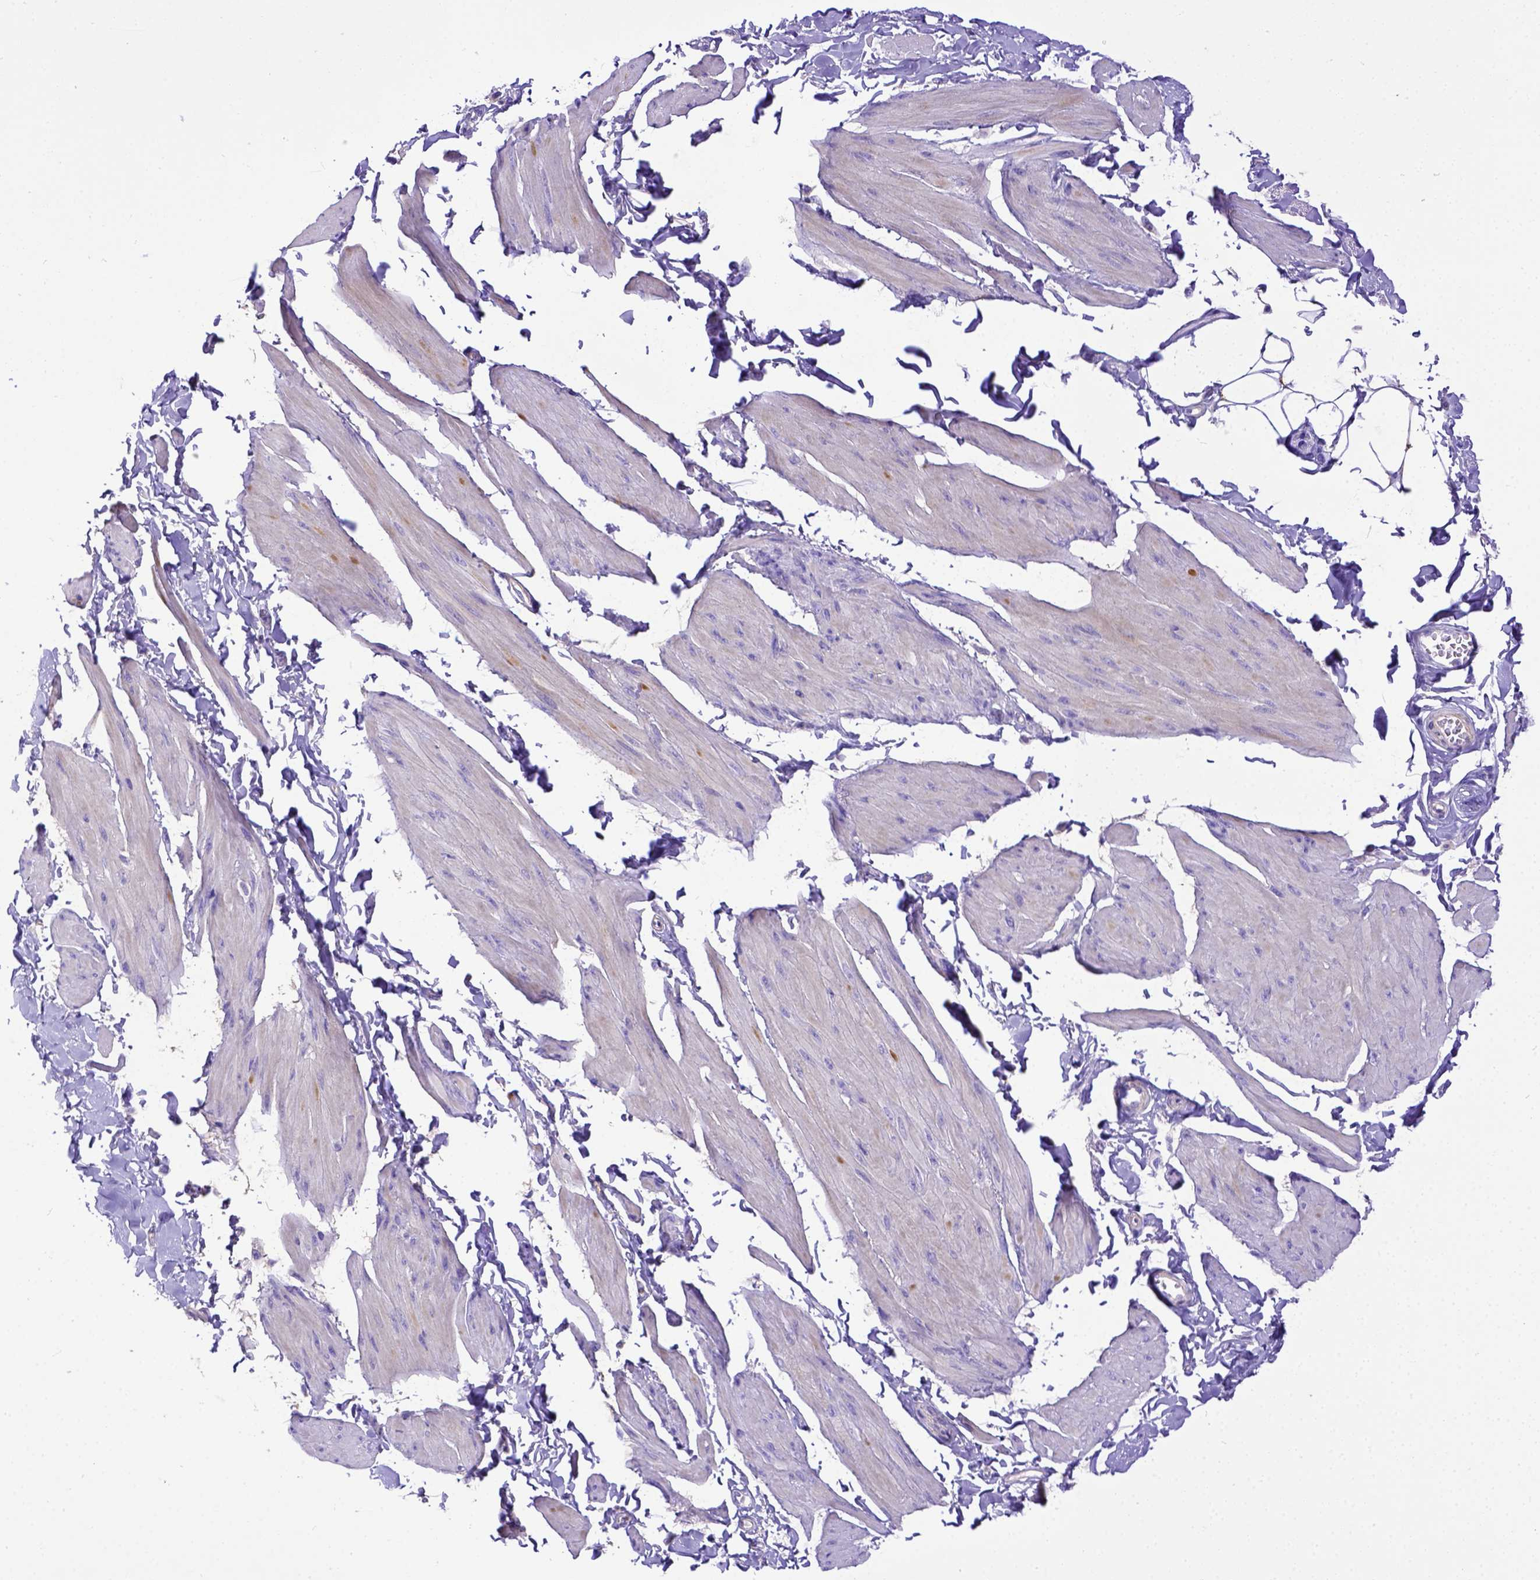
{"staining": {"intensity": "negative", "quantity": "none", "location": "none"}, "tissue": "smooth muscle", "cell_type": "Smooth muscle cells", "image_type": "normal", "snomed": [{"axis": "morphology", "description": "Normal tissue, NOS"}, {"axis": "topography", "description": "Adipose tissue"}, {"axis": "topography", "description": "Smooth muscle"}, {"axis": "topography", "description": "Peripheral nerve tissue"}], "caption": "DAB immunohistochemical staining of benign smooth muscle exhibits no significant expression in smooth muscle cells. (DAB (3,3'-diaminobenzidine) immunohistochemistry (IHC) with hematoxylin counter stain).", "gene": "LRRC18", "patient": {"sex": "male", "age": 83}}